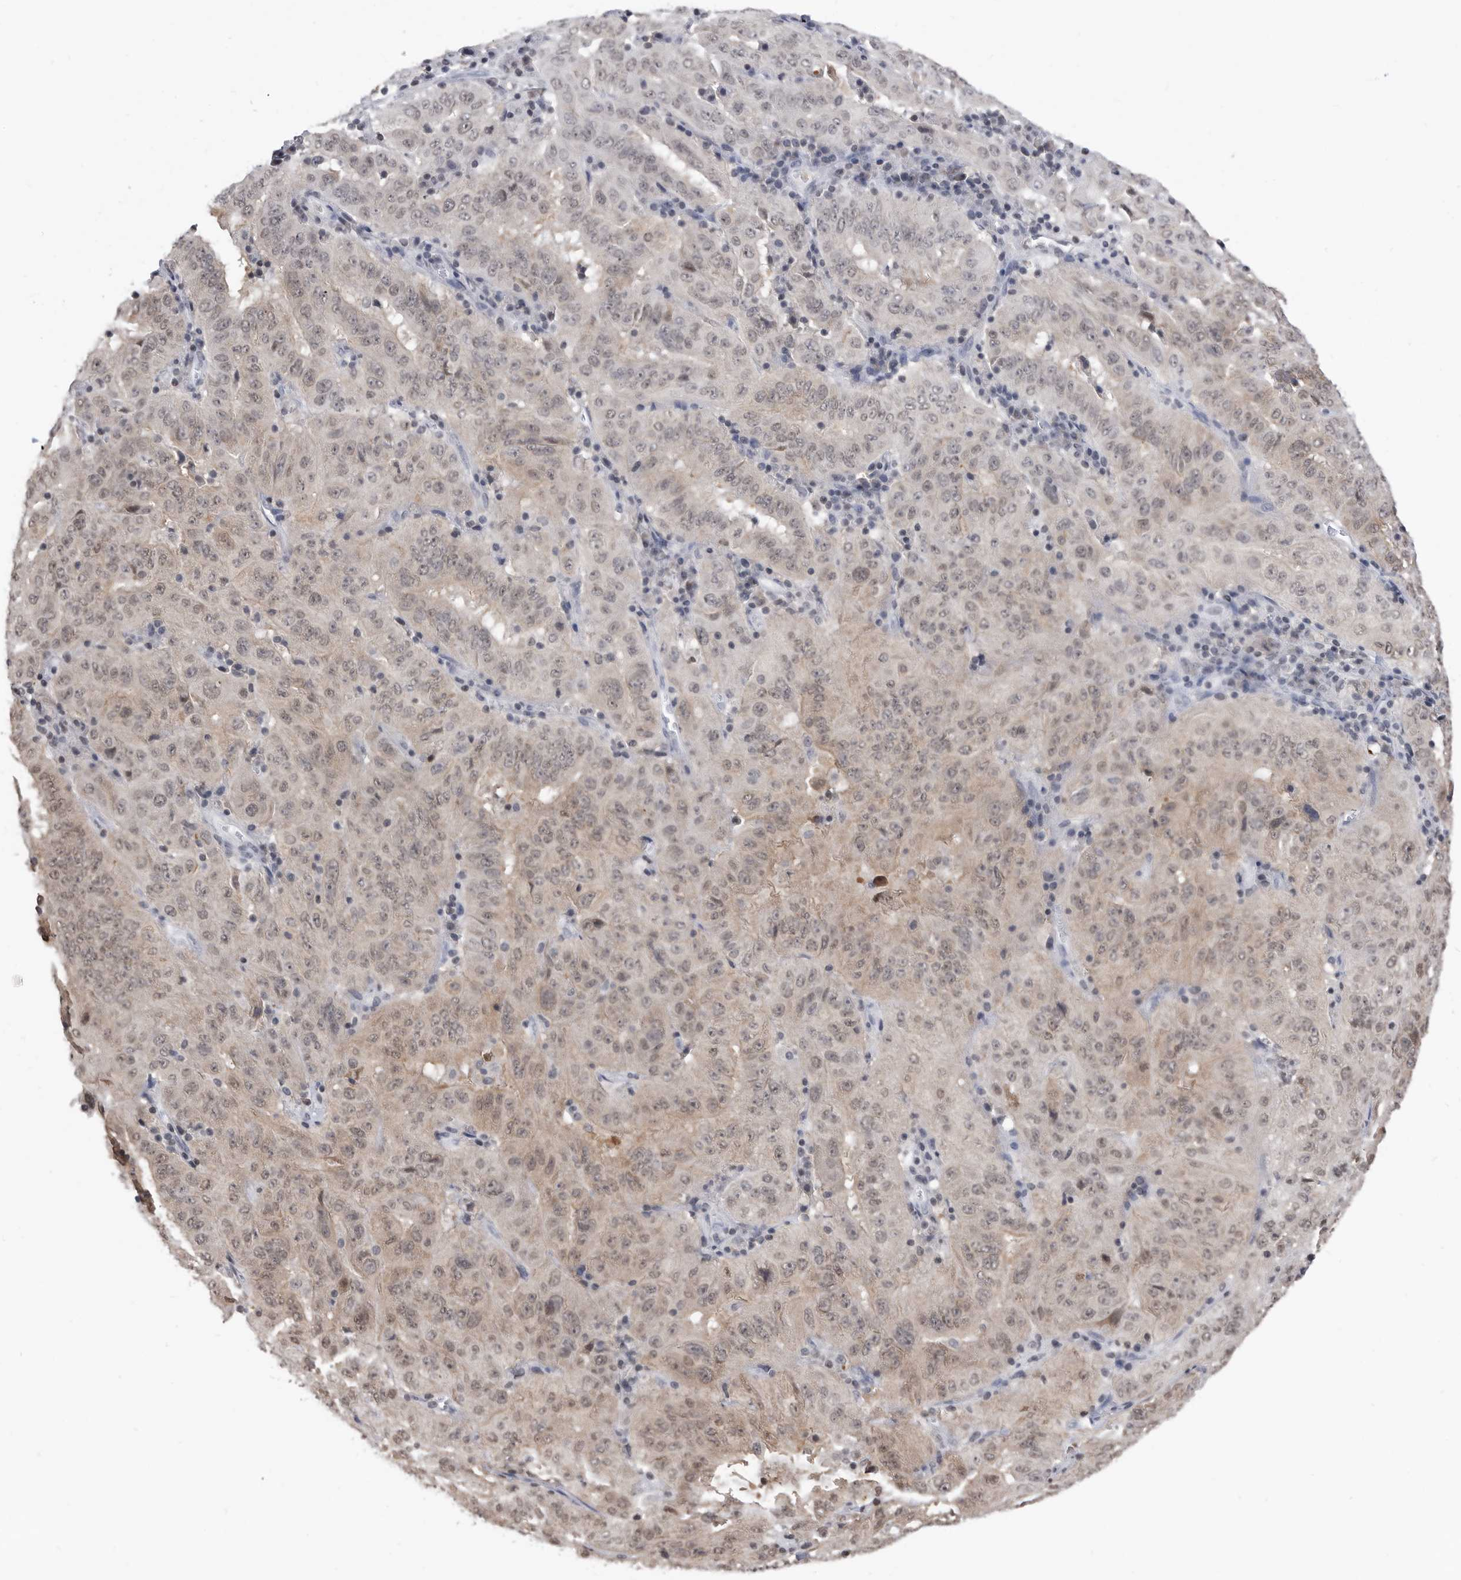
{"staining": {"intensity": "weak", "quantity": ">75%", "location": "nuclear"}, "tissue": "pancreatic cancer", "cell_type": "Tumor cells", "image_type": "cancer", "snomed": [{"axis": "morphology", "description": "Adenocarcinoma, NOS"}, {"axis": "topography", "description": "Pancreas"}], "caption": "Pancreatic cancer (adenocarcinoma) tissue reveals weak nuclear expression in approximately >75% of tumor cells, visualized by immunohistochemistry.", "gene": "TSTD1", "patient": {"sex": "male", "age": 63}}